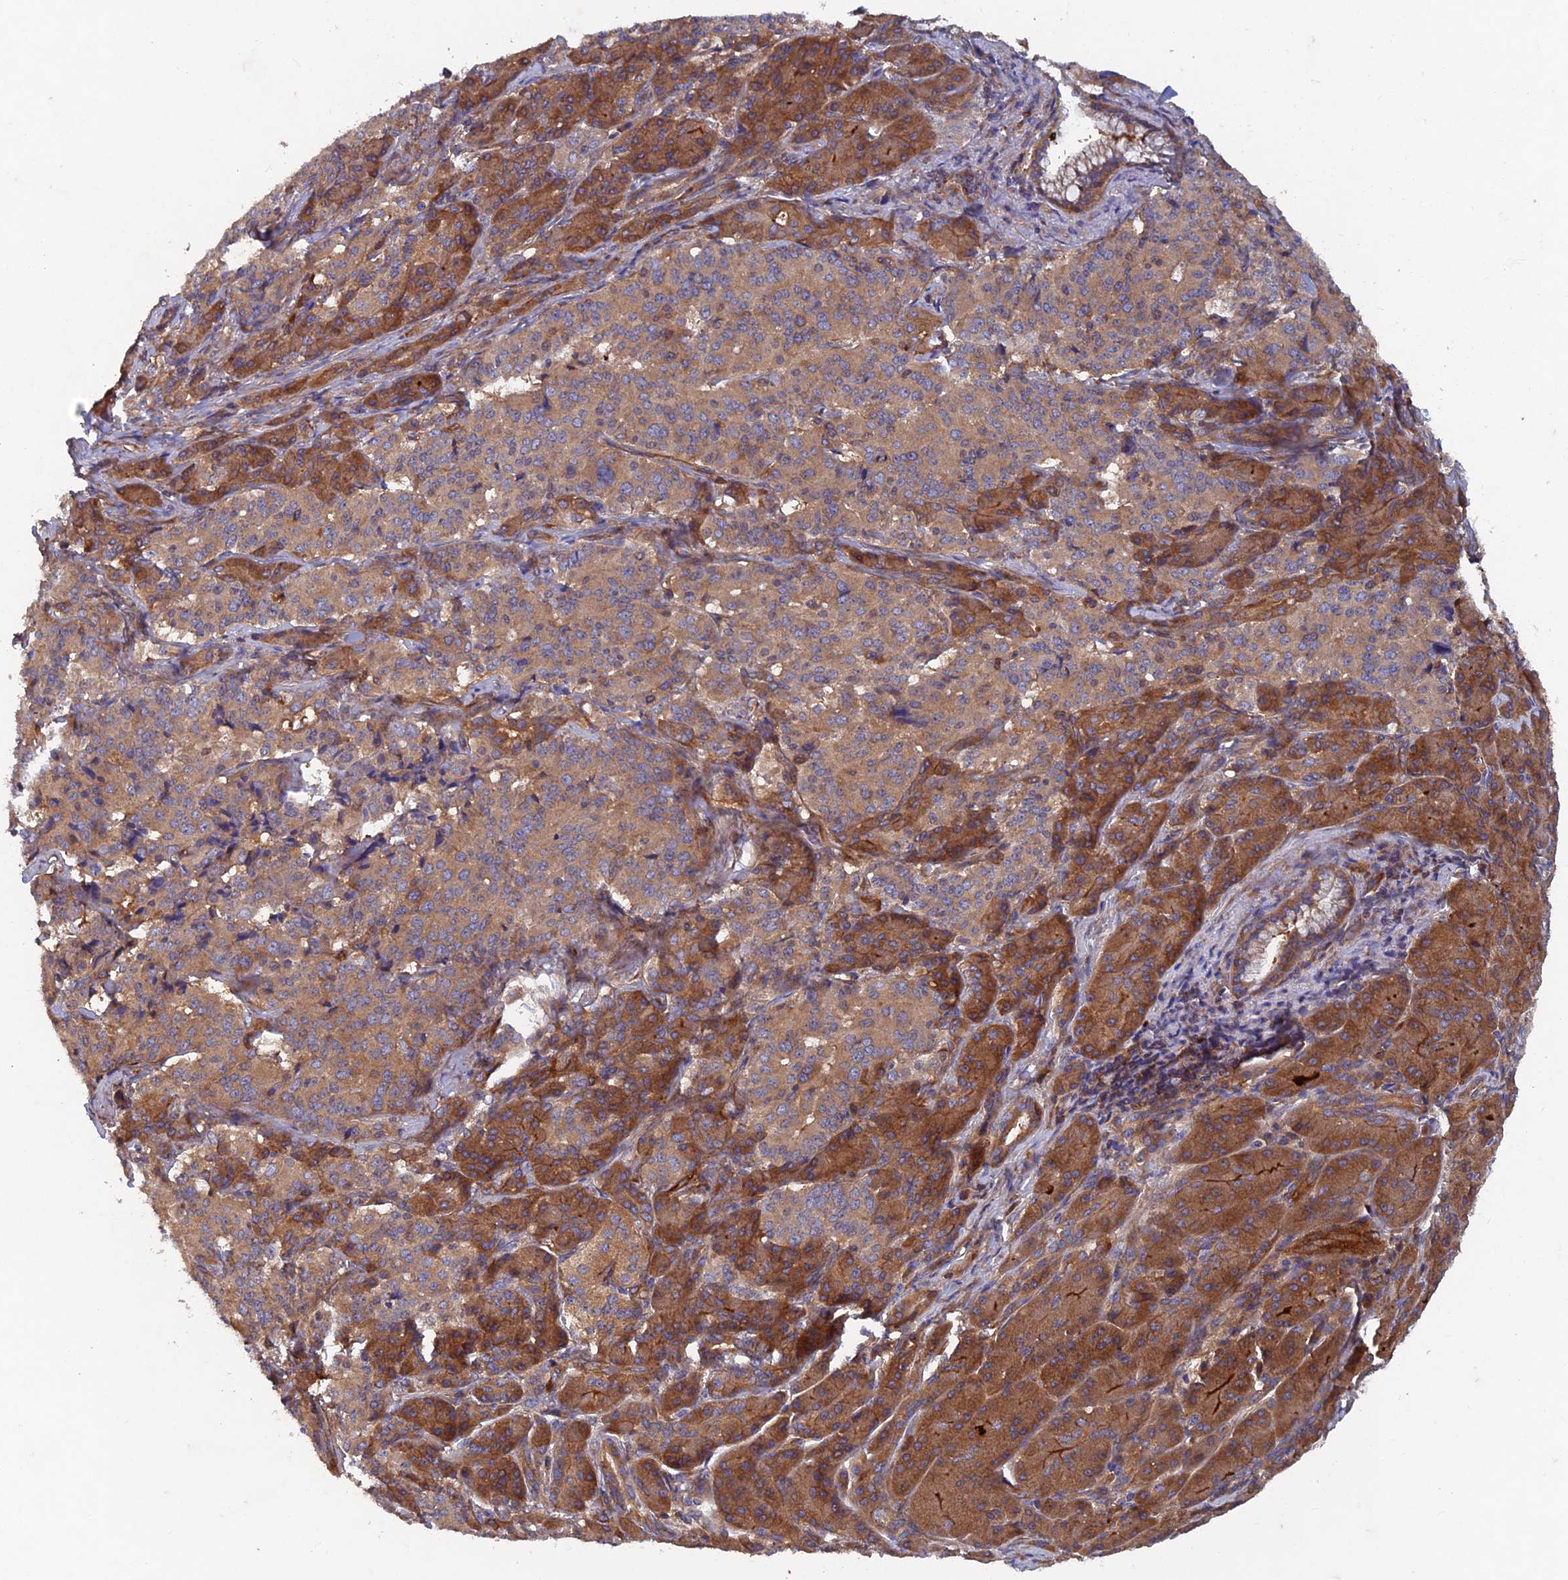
{"staining": {"intensity": "moderate", "quantity": ">75%", "location": "cytoplasmic/membranous"}, "tissue": "pancreatic cancer", "cell_type": "Tumor cells", "image_type": "cancer", "snomed": [{"axis": "morphology", "description": "Adenocarcinoma, NOS"}, {"axis": "topography", "description": "Pancreas"}], "caption": "Protein positivity by immunohistochemistry exhibits moderate cytoplasmic/membranous expression in approximately >75% of tumor cells in adenocarcinoma (pancreatic).", "gene": "NCAPG", "patient": {"sex": "female", "age": 74}}